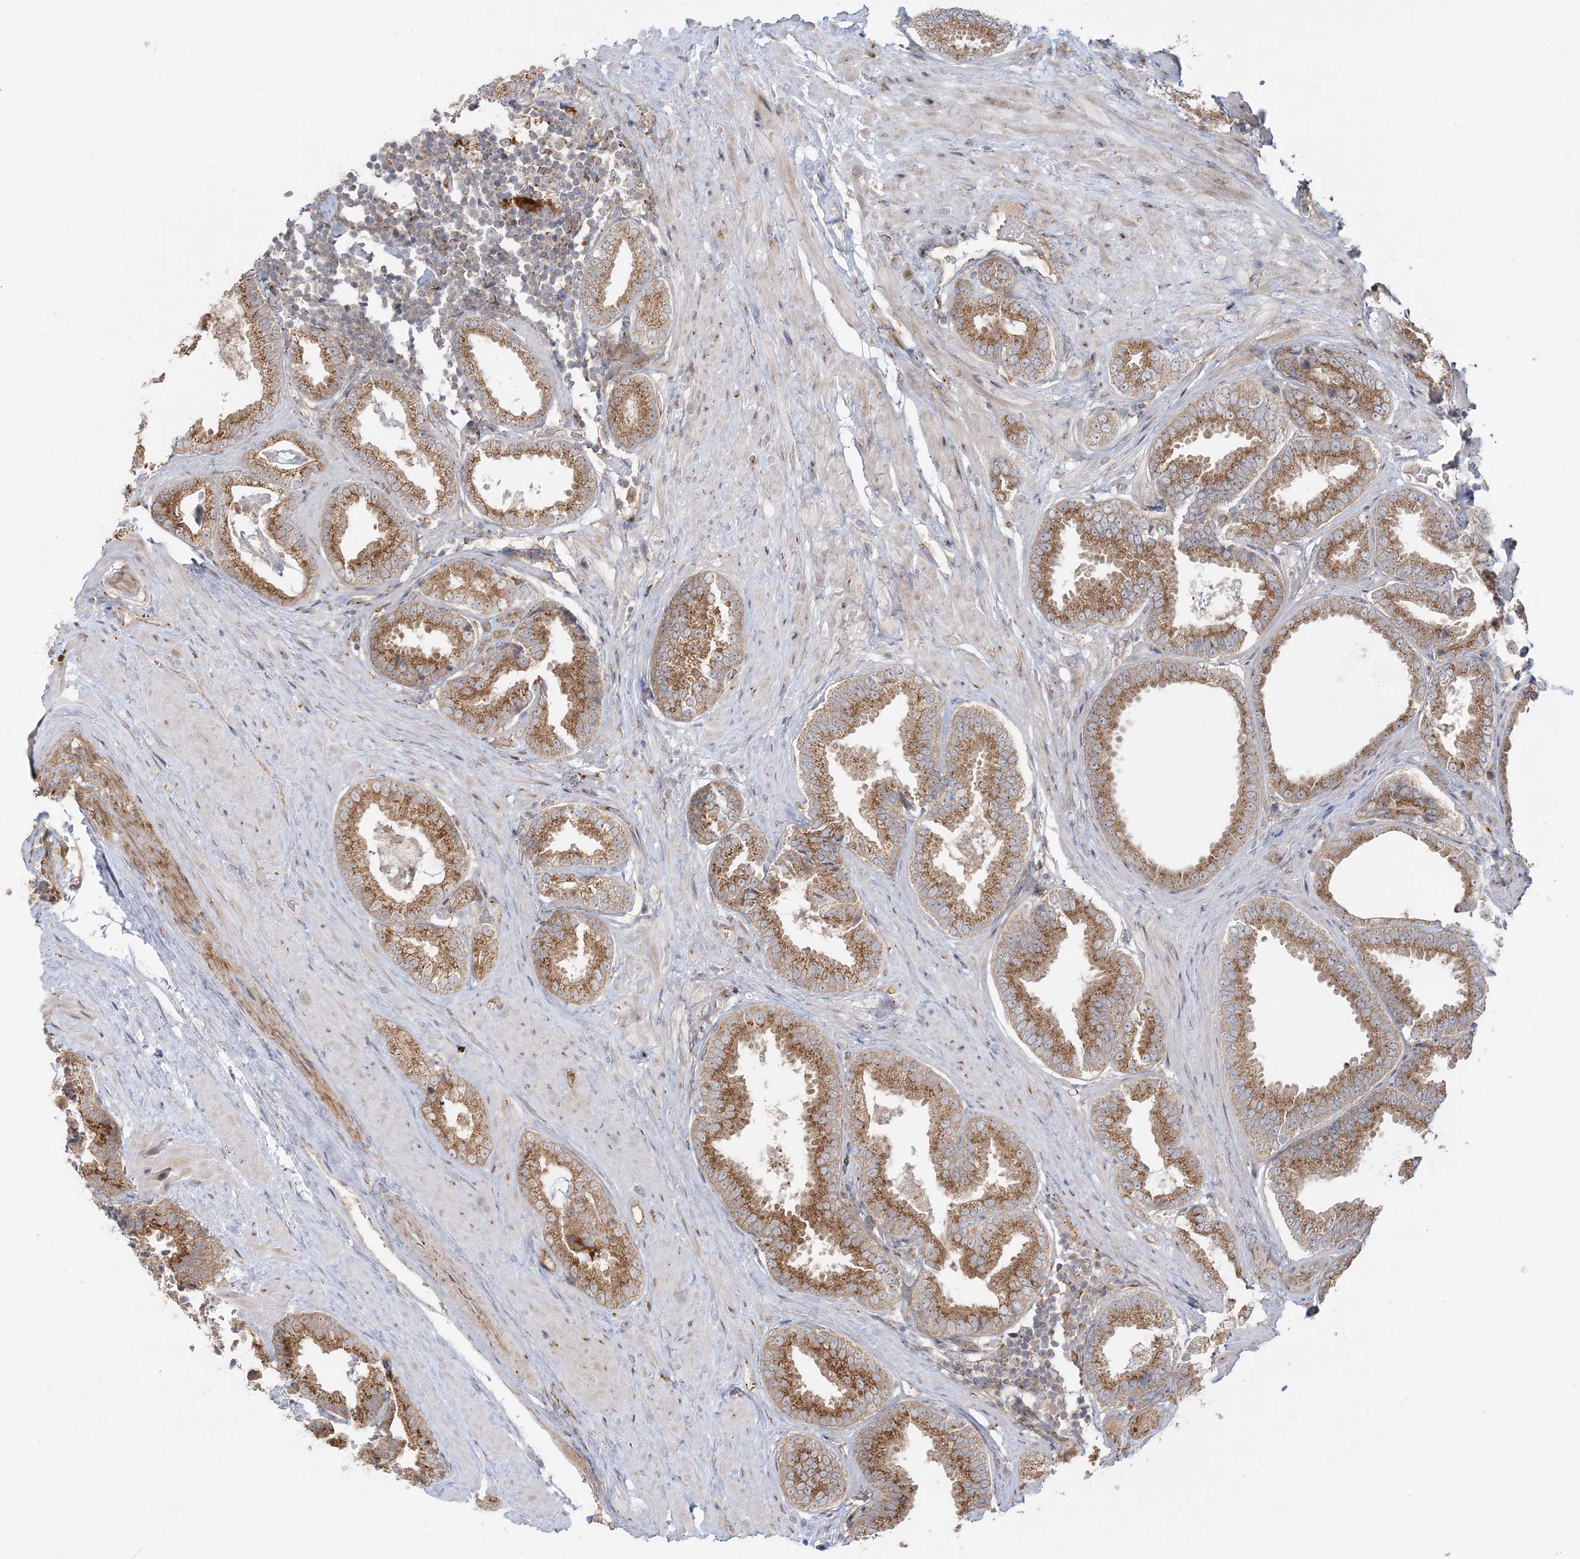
{"staining": {"intensity": "moderate", "quantity": ">75%", "location": "cytoplasmic/membranous"}, "tissue": "prostate cancer", "cell_type": "Tumor cells", "image_type": "cancer", "snomed": [{"axis": "morphology", "description": "Adenocarcinoma, Low grade"}, {"axis": "topography", "description": "Prostate"}], "caption": "Immunohistochemical staining of human prostate cancer (adenocarcinoma (low-grade)) displays moderate cytoplasmic/membranous protein expression in about >75% of tumor cells.", "gene": "ABCC3", "patient": {"sex": "male", "age": 71}}